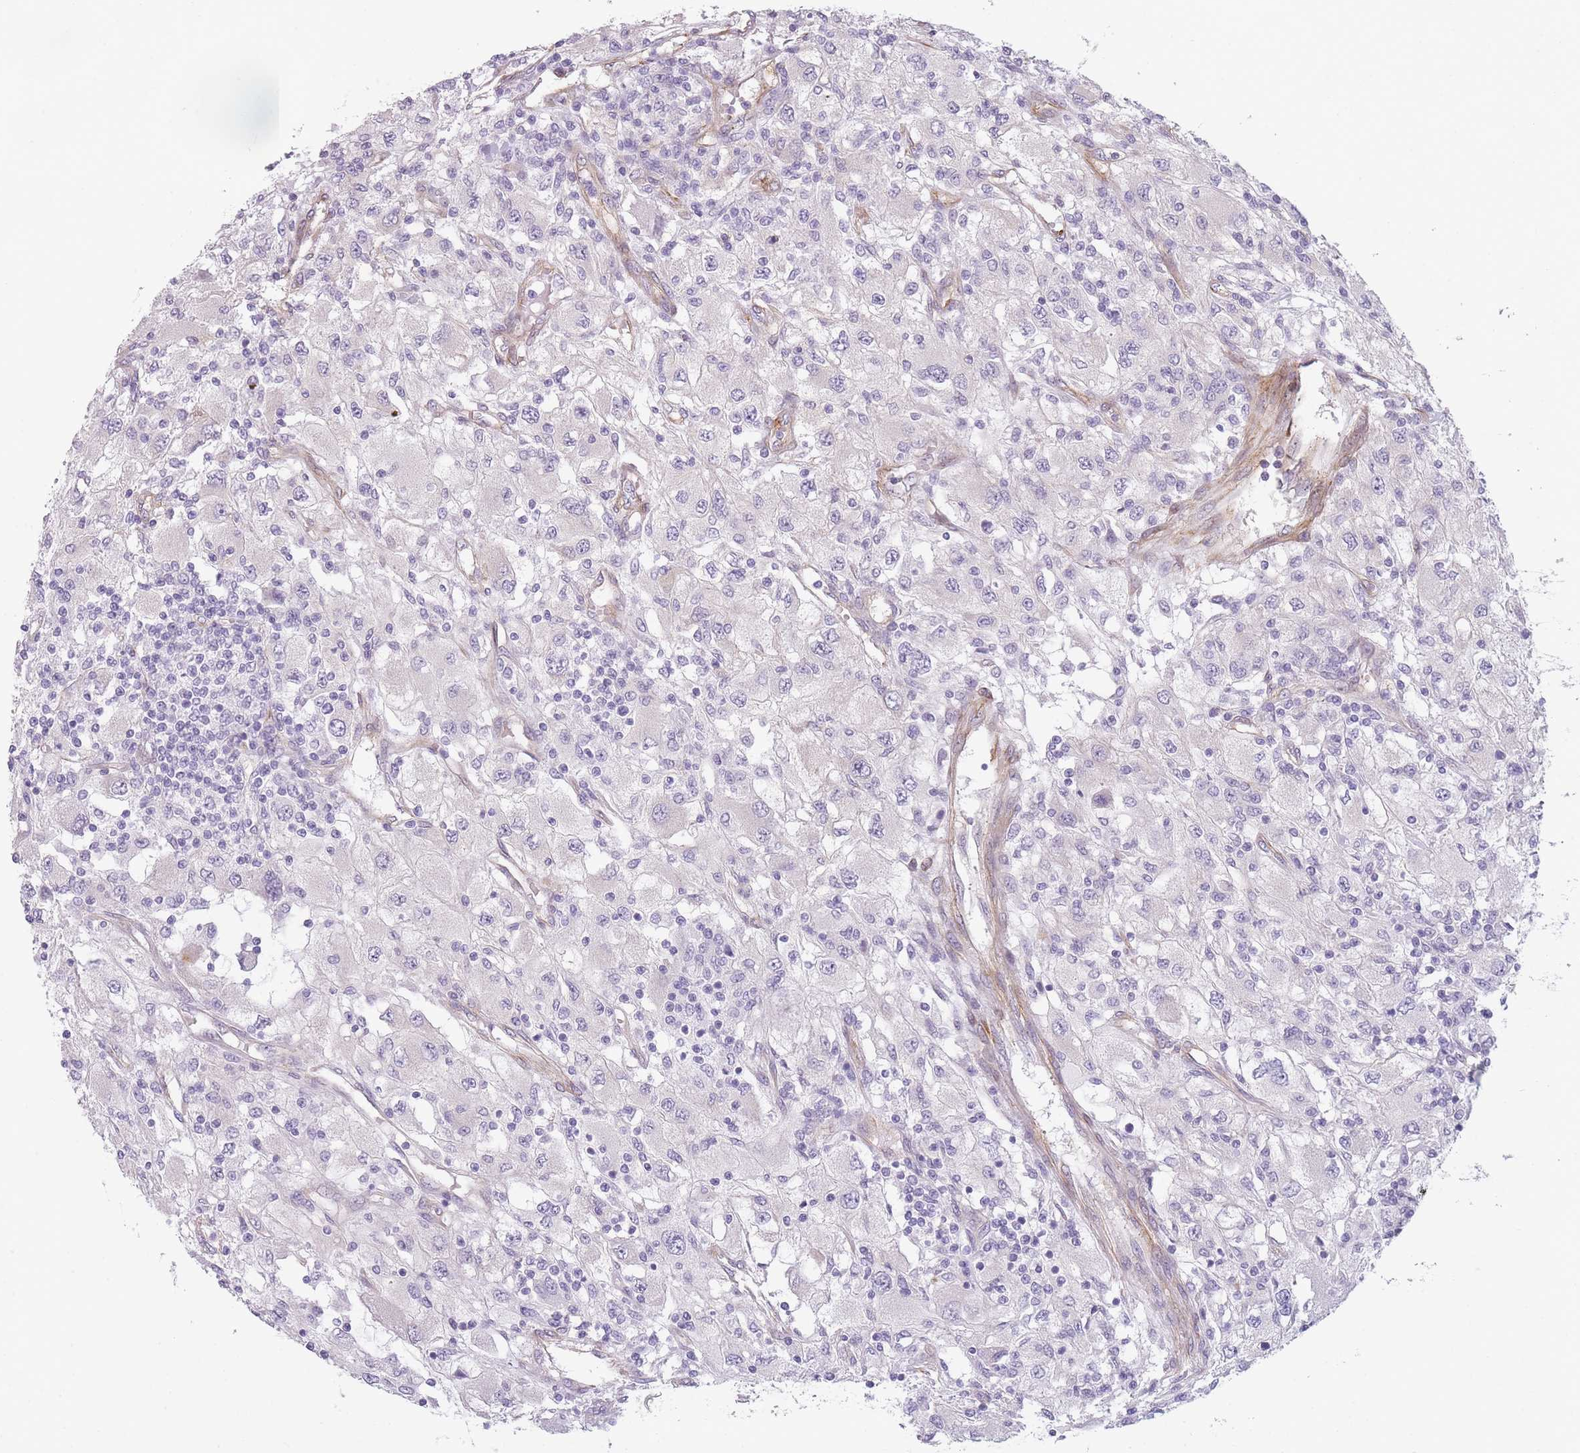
{"staining": {"intensity": "negative", "quantity": "none", "location": "none"}, "tissue": "renal cancer", "cell_type": "Tumor cells", "image_type": "cancer", "snomed": [{"axis": "morphology", "description": "Adenocarcinoma, NOS"}, {"axis": "topography", "description": "Kidney"}], "caption": "Human renal cancer (adenocarcinoma) stained for a protein using immunohistochemistry shows no expression in tumor cells.", "gene": "OR6B3", "patient": {"sex": "female", "age": 67}}